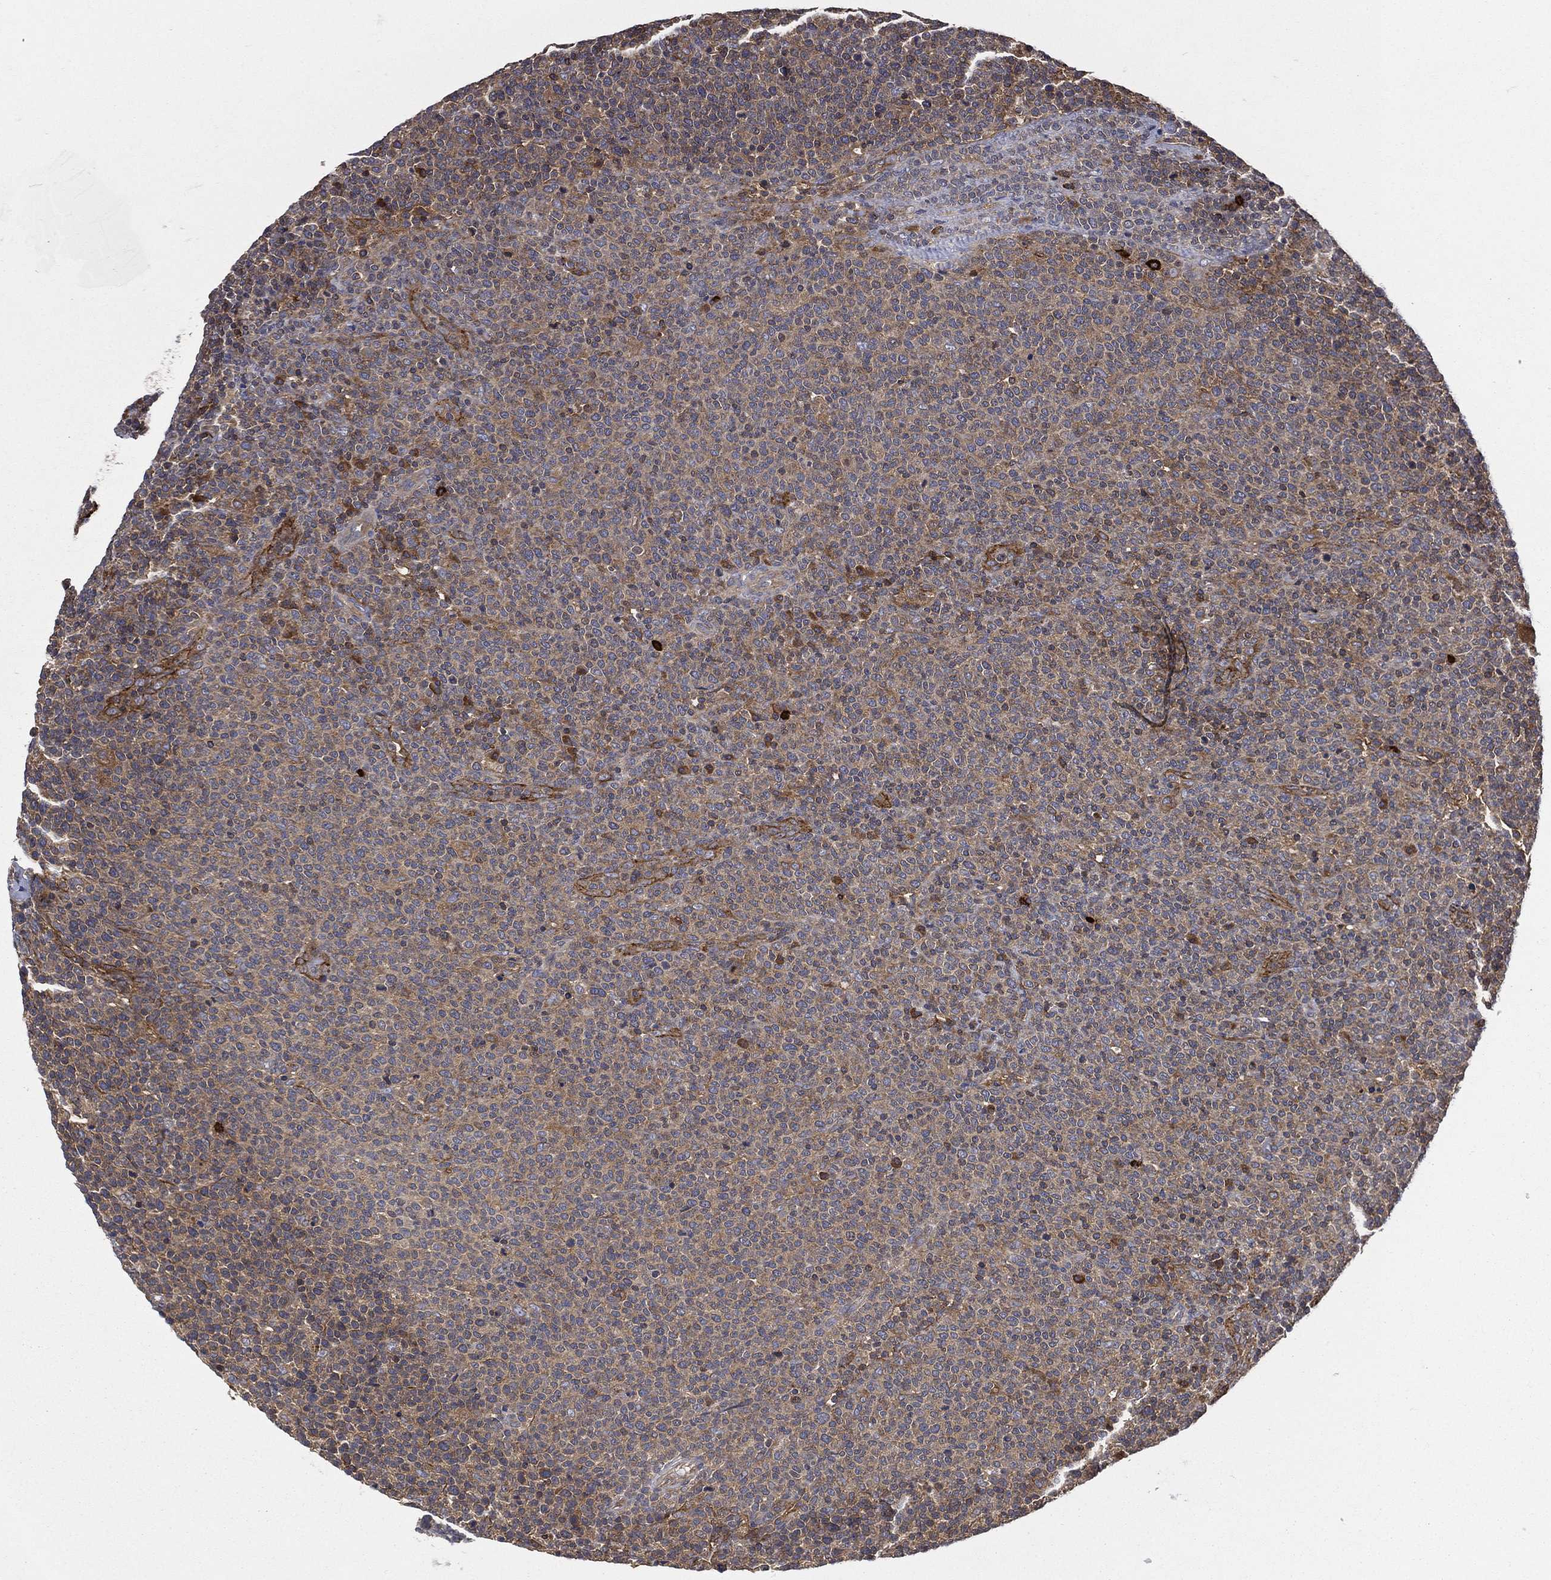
{"staining": {"intensity": "moderate", "quantity": "25%-75%", "location": "cytoplasmic/membranous"}, "tissue": "lymphoma", "cell_type": "Tumor cells", "image_type": "cancer", "snomed": [{"axis": "morphology", "description": "Malignant lymphoma, non-Hodgkin's type, High grade"}, {"axis": "topography", "description": "Lymph node"}], "caption": "Moderate cytoplasmic/membranous expression for a protein is appreciated in about 25%-75% of tumor cells of malignant lymphoma, non-Hodgkin's type (high-grade) using IHC.", "gene": "SMPD3", "patient": {"sex": "male", "age": 61}}